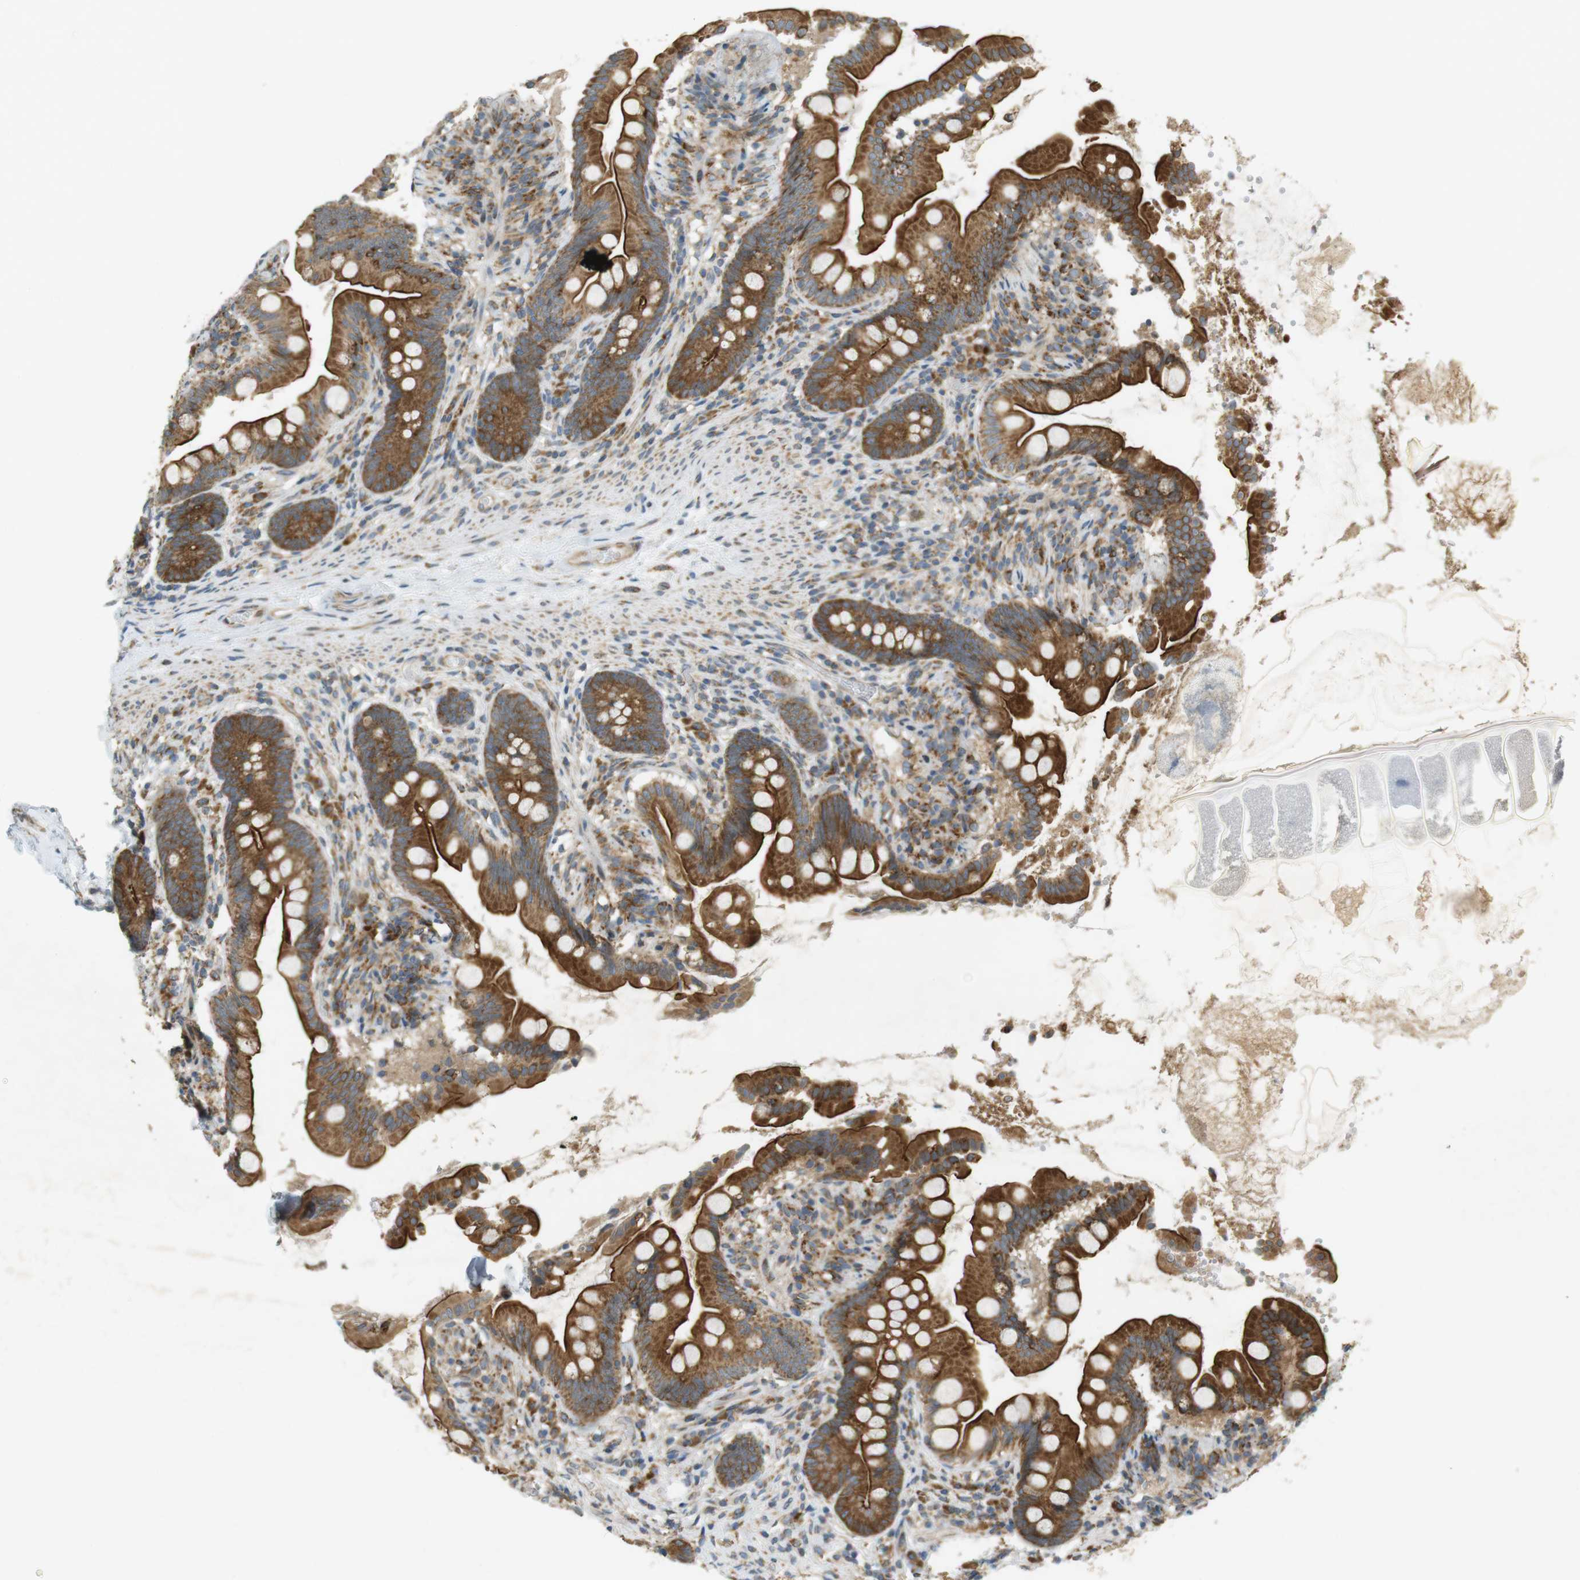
{"staining": {"intensity": "strong", "quantity": ">75%", "location": "cytoplasmic/membranous"}, "tissue": "small intestine", "cell_type": "Glandular cells", "image_type": "normal", "snomed": [{"axis": "morphology", "description": "Normal tissue, NOS"}, {"axis": "topography", "description": "Small intestine"}], "caption": "Human small intestine stained for a protein (brown) exhibits strong cytoplasmic/membranous positive staining in approximately >75% of glandular cells.", "gene": "SLC41A1", "patient": {"sex": "female", "age": 56}}